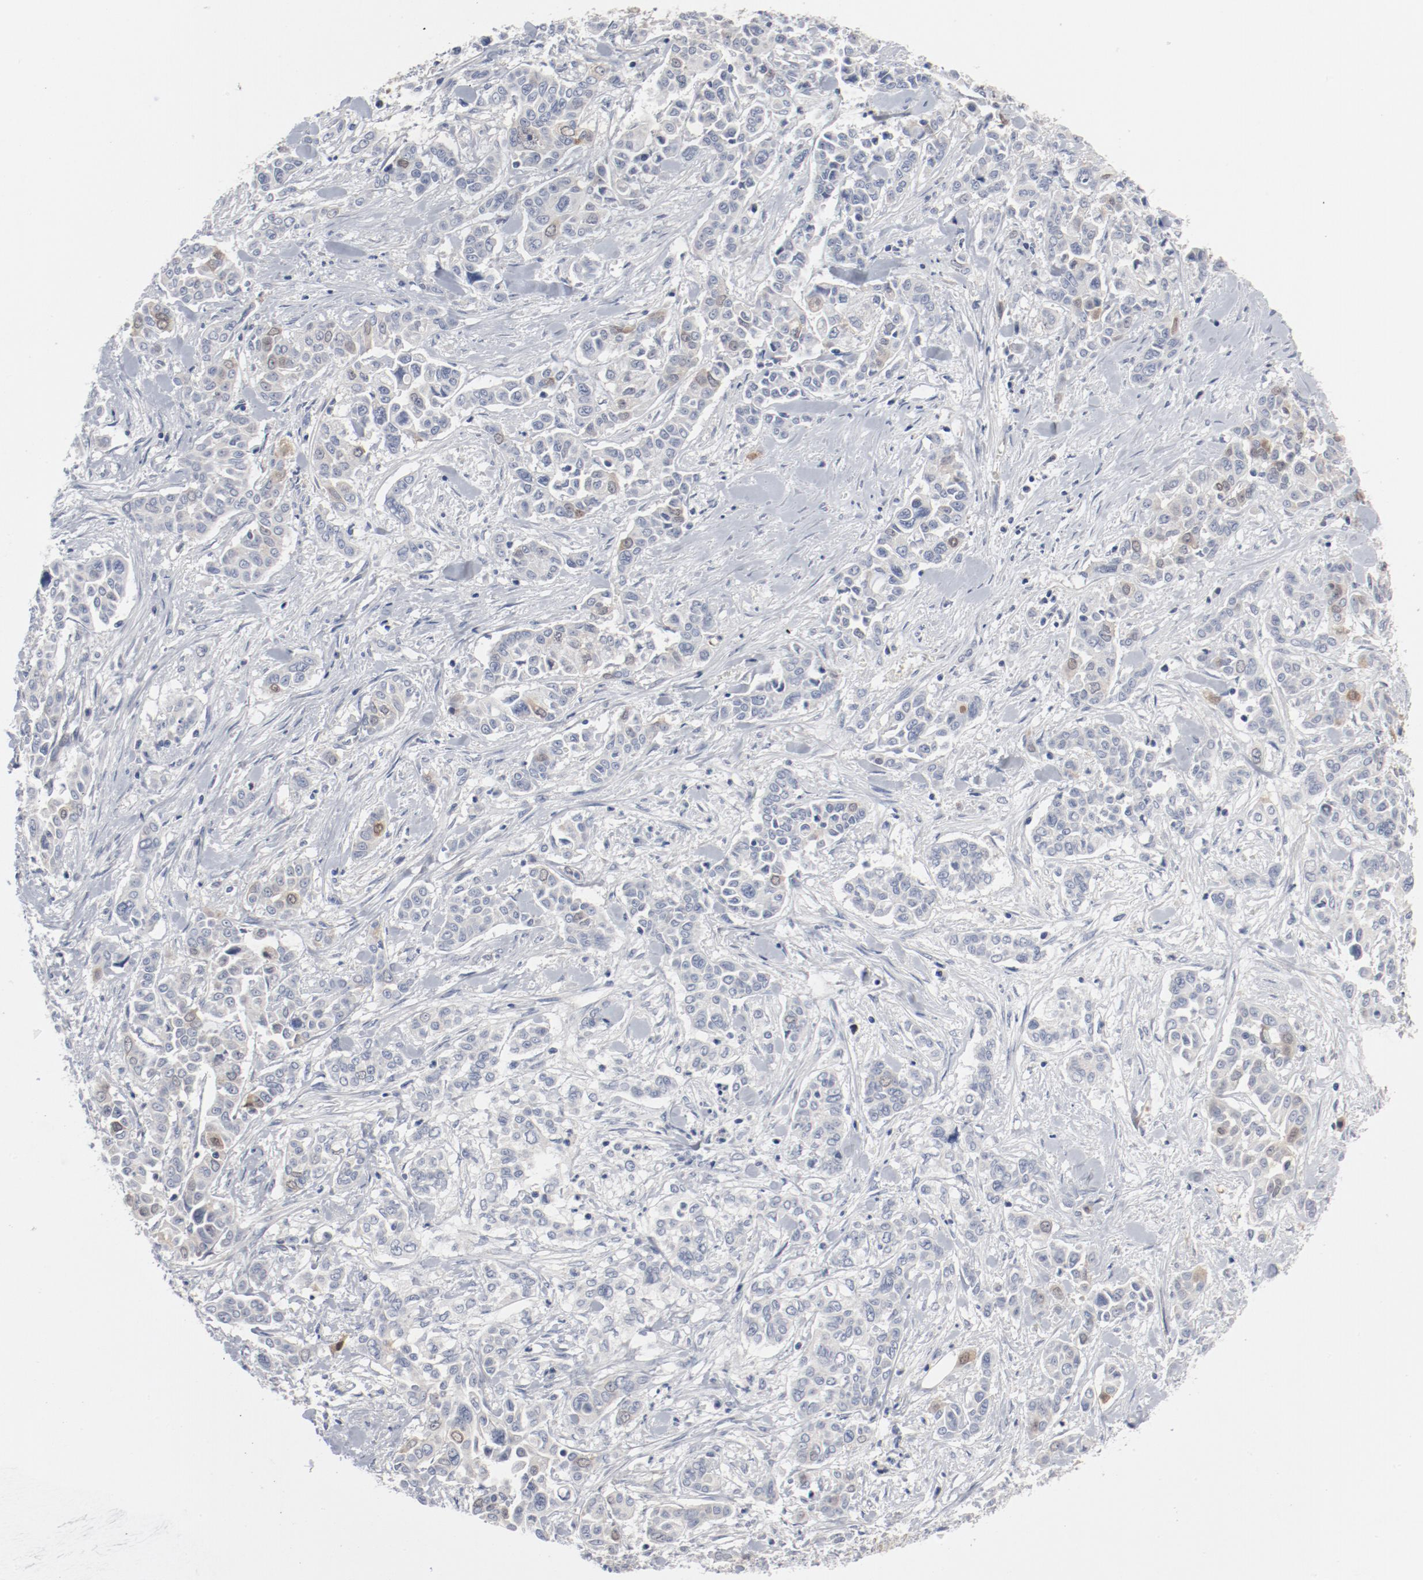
{"staining": {"intensity": "moderate", "quantity": "<25%", "location": "cytoplasmic/membranous,nuclear"}, "tissue": "pancreatic cancer", "cell_type": "Tumor cells", "image_type": "cancer", "snomed": [{"axis": "morphology", "description": "Adenocarcinoma, NOS"}, {"axis": "topography", "description": "Pancreas"}], "caption": "Pancreatic cancer (adenocarcinoma) stained with IHC reveals moderate cytoplasmic/membranous and nuclear positivity in approximately <25% of tumor cells. The protein is stained brown, and the nuclei are stained in blue (DAB IHC with brightfield microscopy, high magnification).", "gene": "CDK1", "patient": {"sex": "female", "age": 52}}